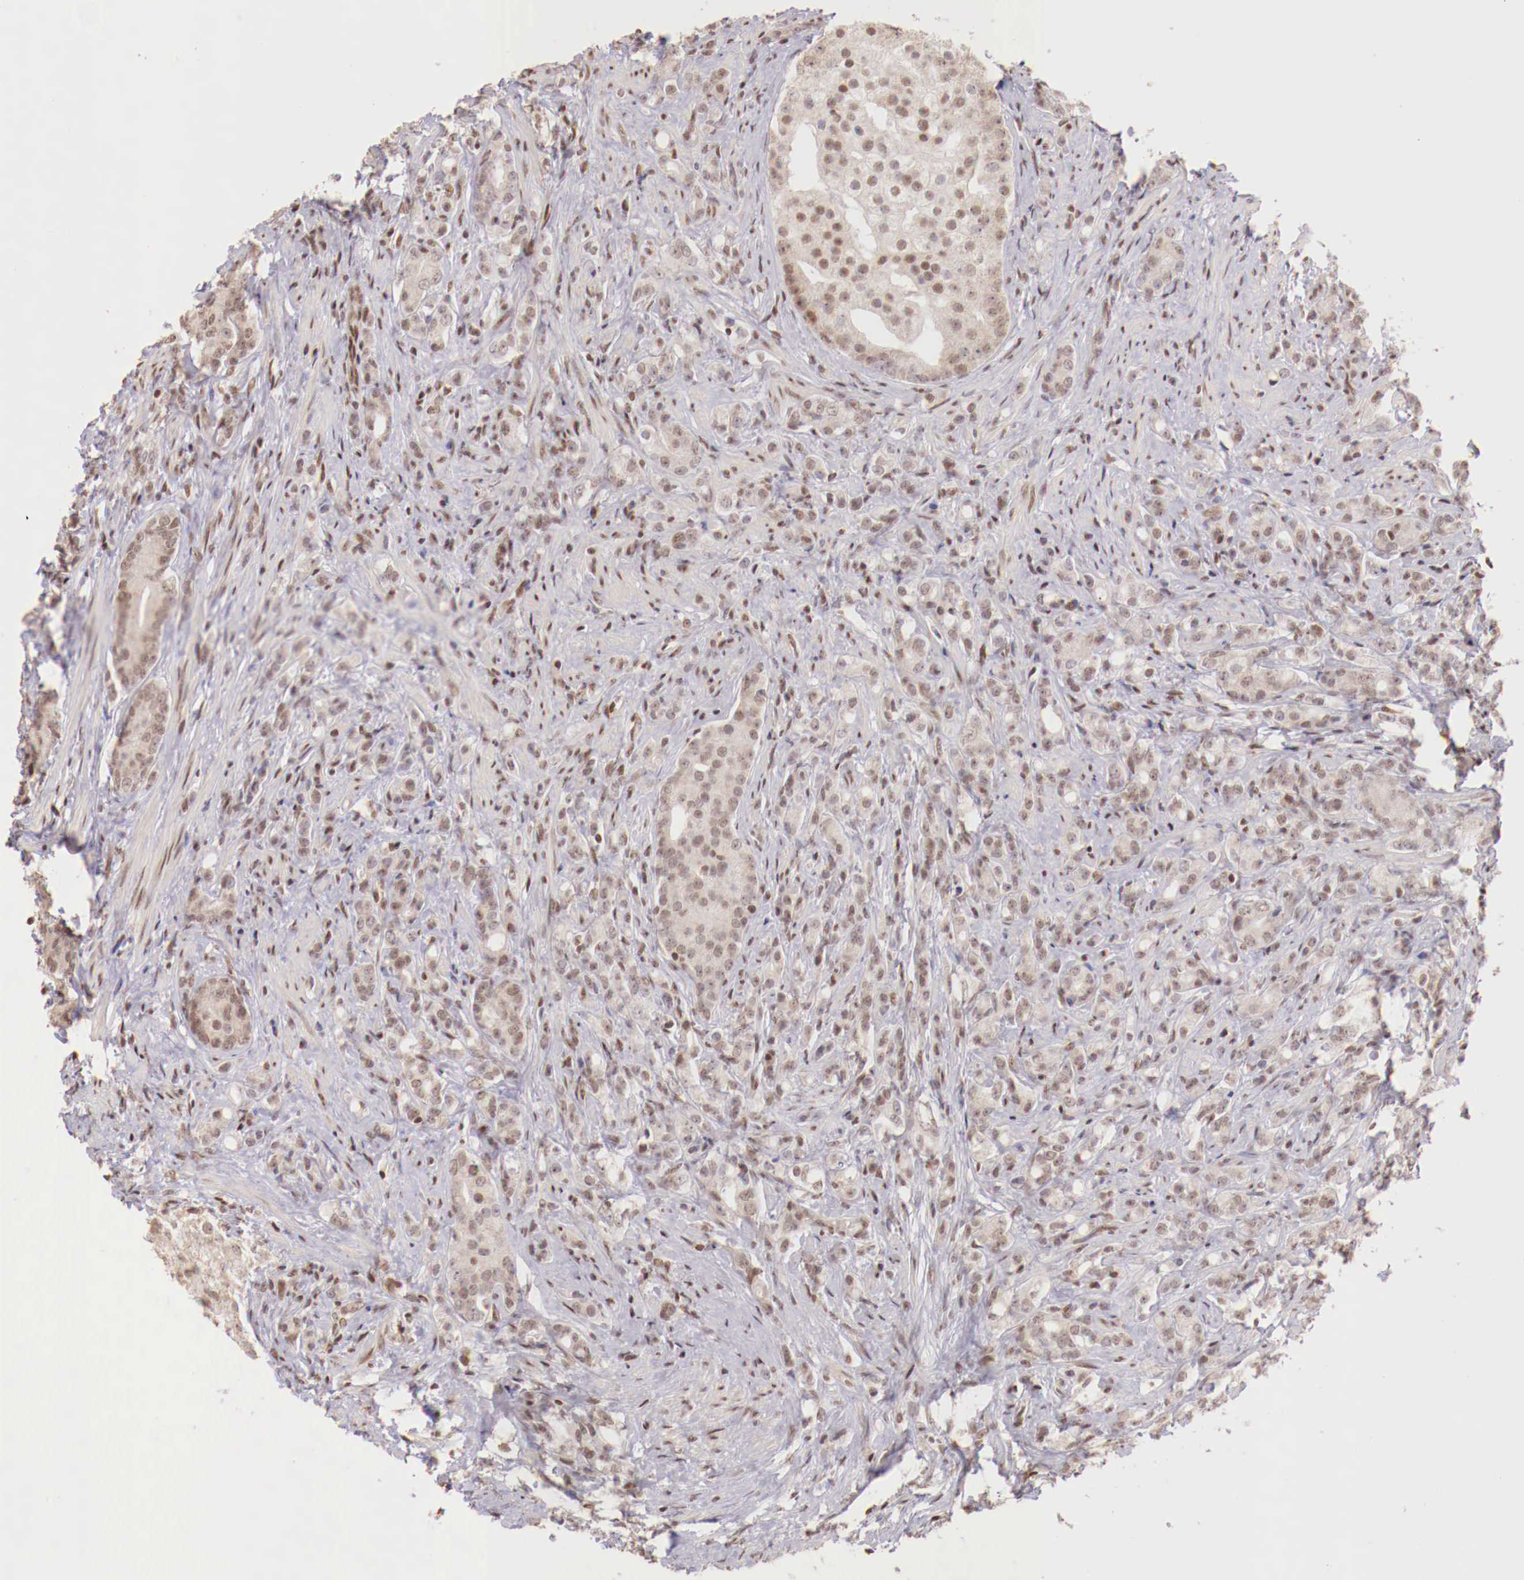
{"staining": {"intensity": "weak", "quantity": "<25%", "location": "nuclear"}, "tissue": "prostate cancer", "cell_type": "Tumor cells", "image_type": "cancer", "snomed": [{"axis": "morphology", "description": "Adenocarcinoma, Medium grade"}, {"axis": "topography", "description": "Prostate"}], "caption": "Prostate cancer (adenocarcinoma (medium-grade)) was stained to show a protein in brown. There is no significant positivity in tumor cells. (Immunohistochemistry, brightfield microscopy, high magnification).", "gene": "SP1", "patient": {"sex": "male", "age": 59}}